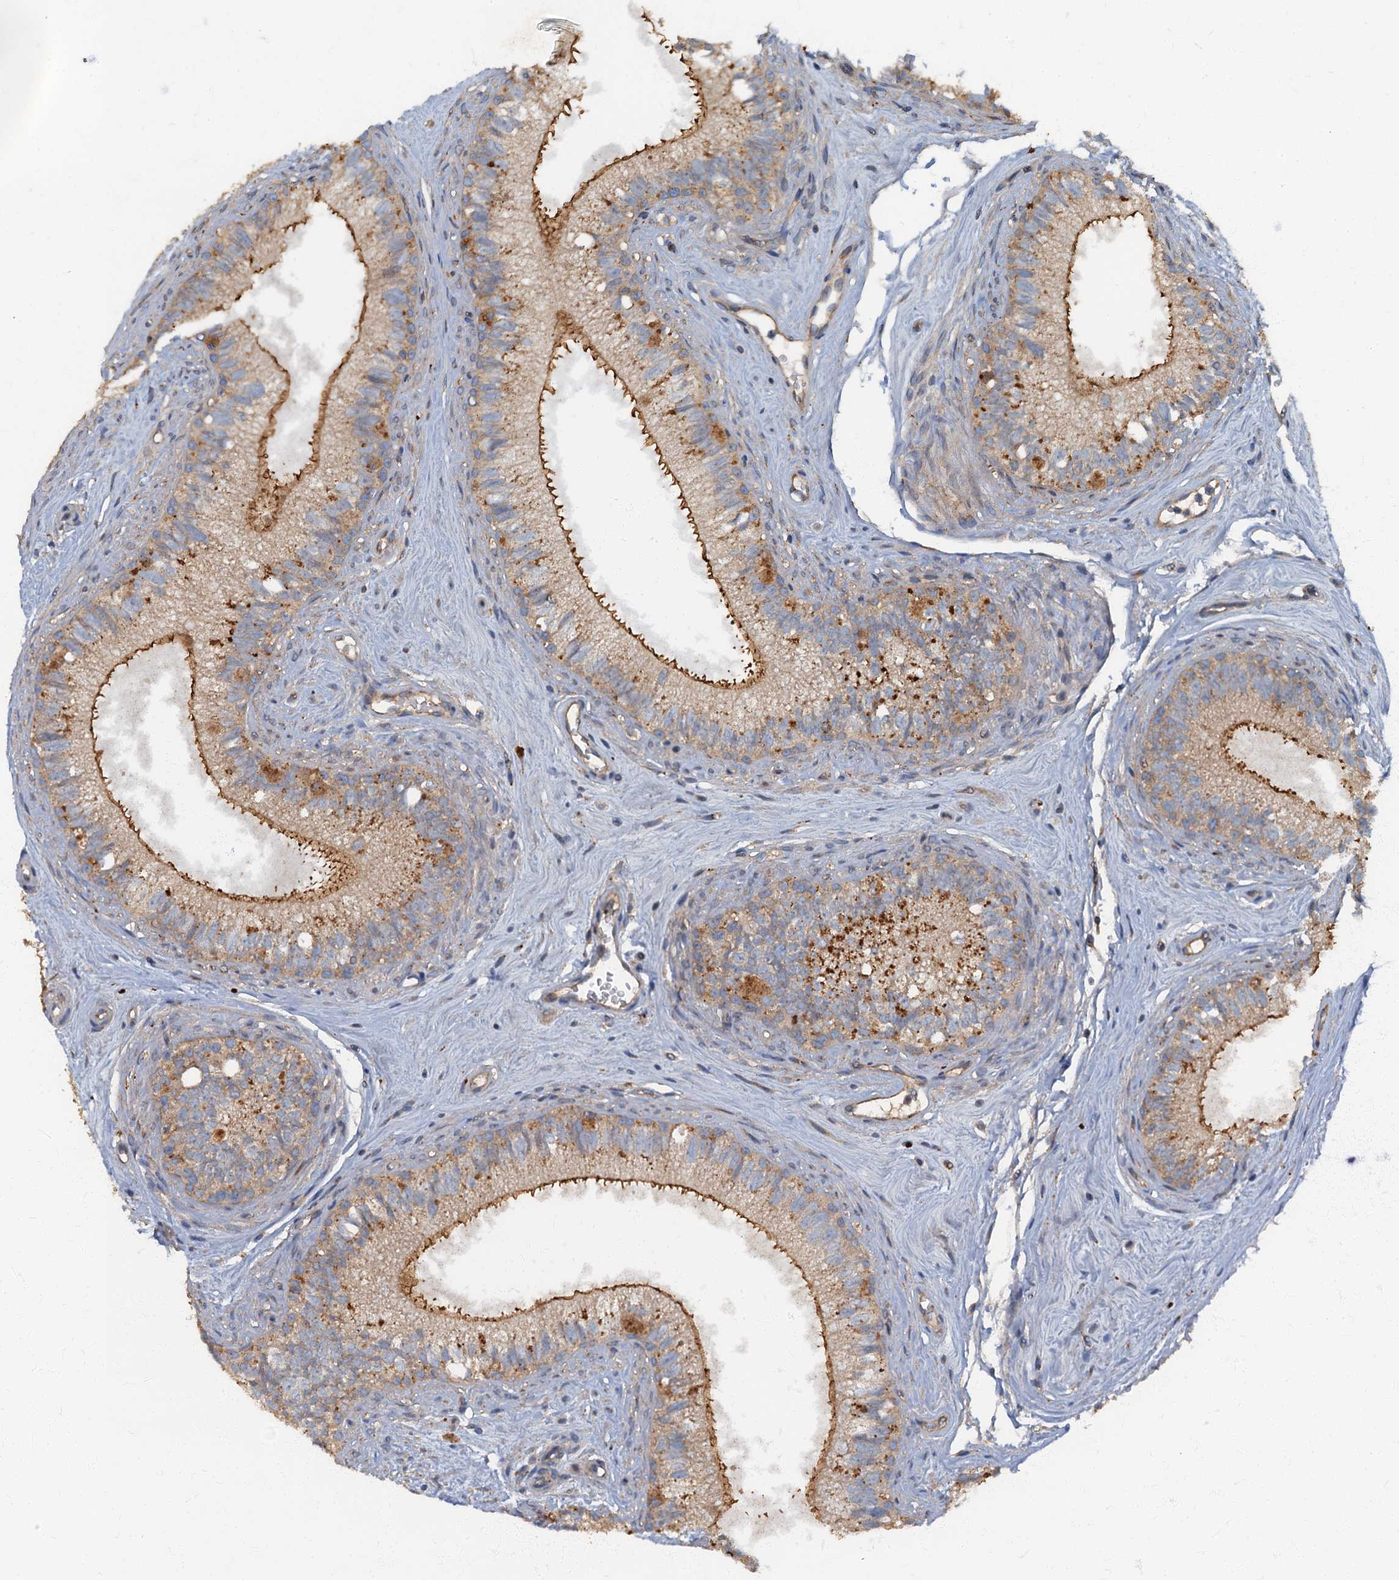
{"staining": {"intensity": "strong", "quantity": ">75%", "location": "cytoplasmic/membranous"}, "tissue": "epididymis", "cell_type": "Glandular cells", "image_type": "normal", "snomed": [{"axis": "morphology", "description": "Normal tissue, NOS"}, {"axis": "topography", "description": "Epididymis"}], "caption": "Unremarkable epididymis exhibits strong cytoplasmic/membranous positivity in about >75% of glandular cells.", "gene": "ARL11", "patient": {"sex": "male", "age": 71}}